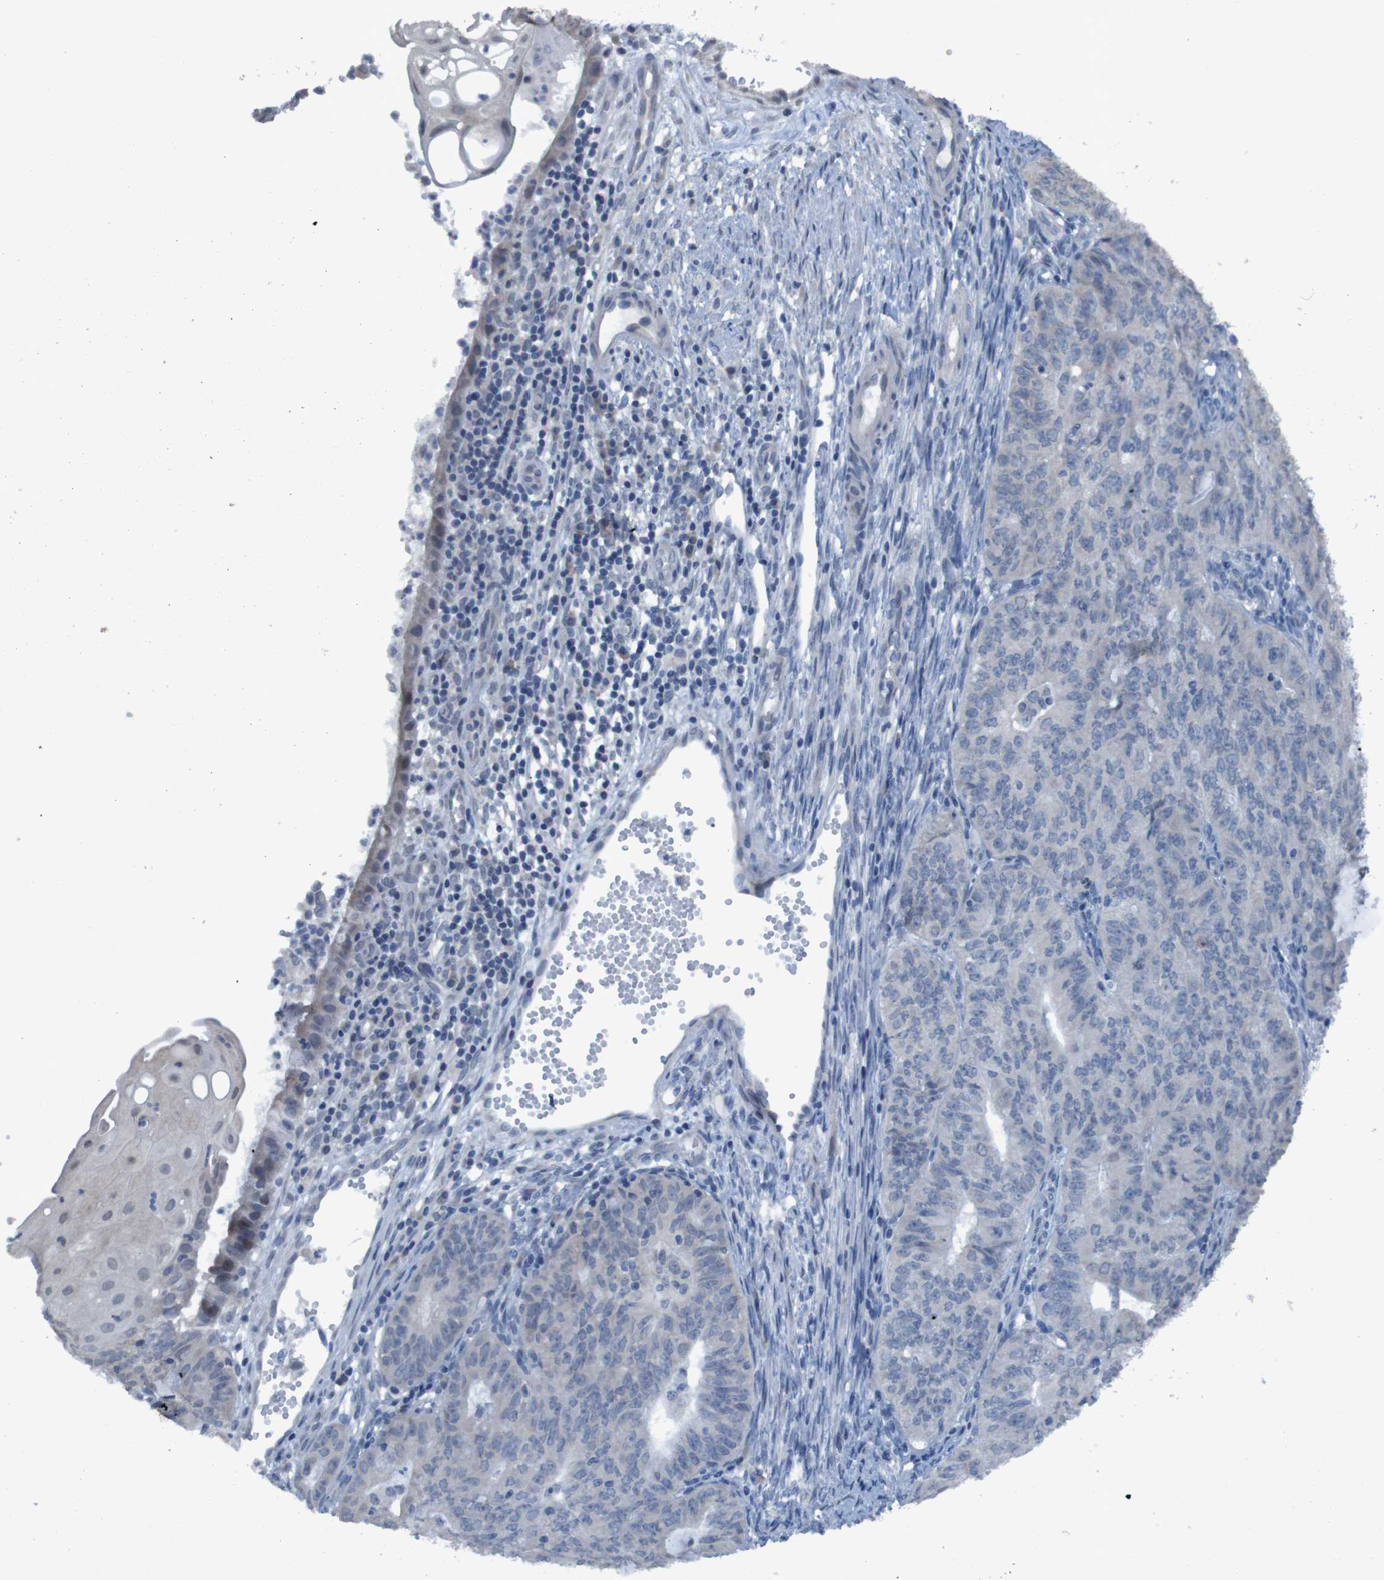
{"staining": {"intensity": "negative", "quantity": "none", "location": "none"}, "tissue": "endometrial cancer", "cell_type": "Tumor cells", "image_type": "cancer", "snomed": [{"axis": "morphology", "description": "Adenocarcinoma, NOS"}, {"axis": "topography", "description": "Endometrium"}], "caption": "This is a image of immunohistochemistry staining of adenocarcinoma (endometrial), which shows no staining in tumor cells.", "gene": "CLDN18", "patient": {"sex": "female", "age": 32}}